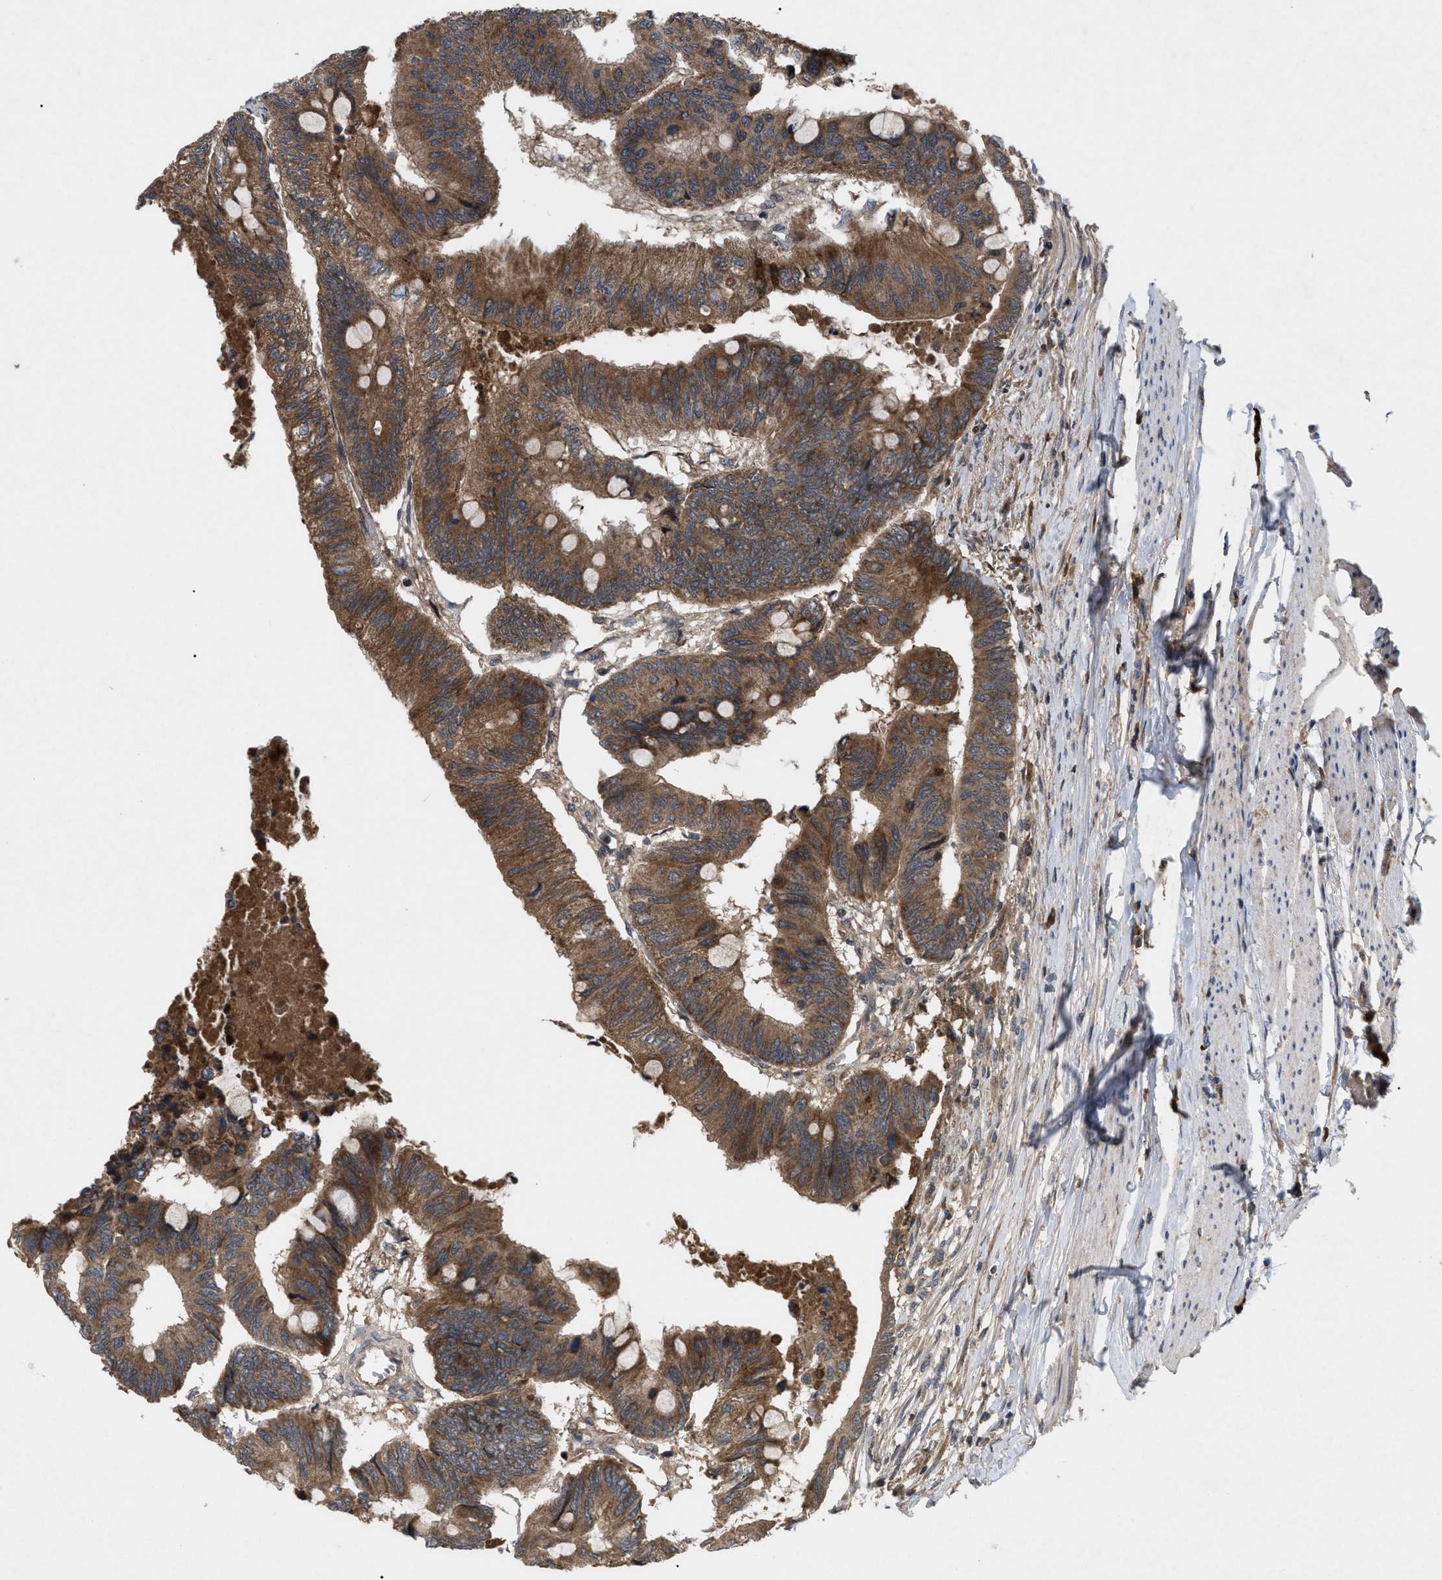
{"staining": {"intensity": "moderate", "quantity": ">75%", "location": "cytoplasmic/membranous"}, "tissue": "colorectal cancer", "cell_type": "Tumor cells", "image_type": "cancer", "snomed": [{"axis": "morphology", "description": "Normal tissue, NOS"}, {"axis": "morphology", "description": "Adenocarcinoma, NOS"}, {"axis": "topography", "description": "Rectum"}, {"axis": "topography", "description": "Peripheral nerve tissue"}], "caption": "High-power microscopy captured an IHC photomicrograph of adenocarcinoma (colorectal), revealing moderate cytoplasmic/membranous staining in about >75% of tumor cells. (DAB IHC with brightfield microscopy, high magnification).", "gene": "RAB2A", "patient": {"sex": "male", "age": 92}}